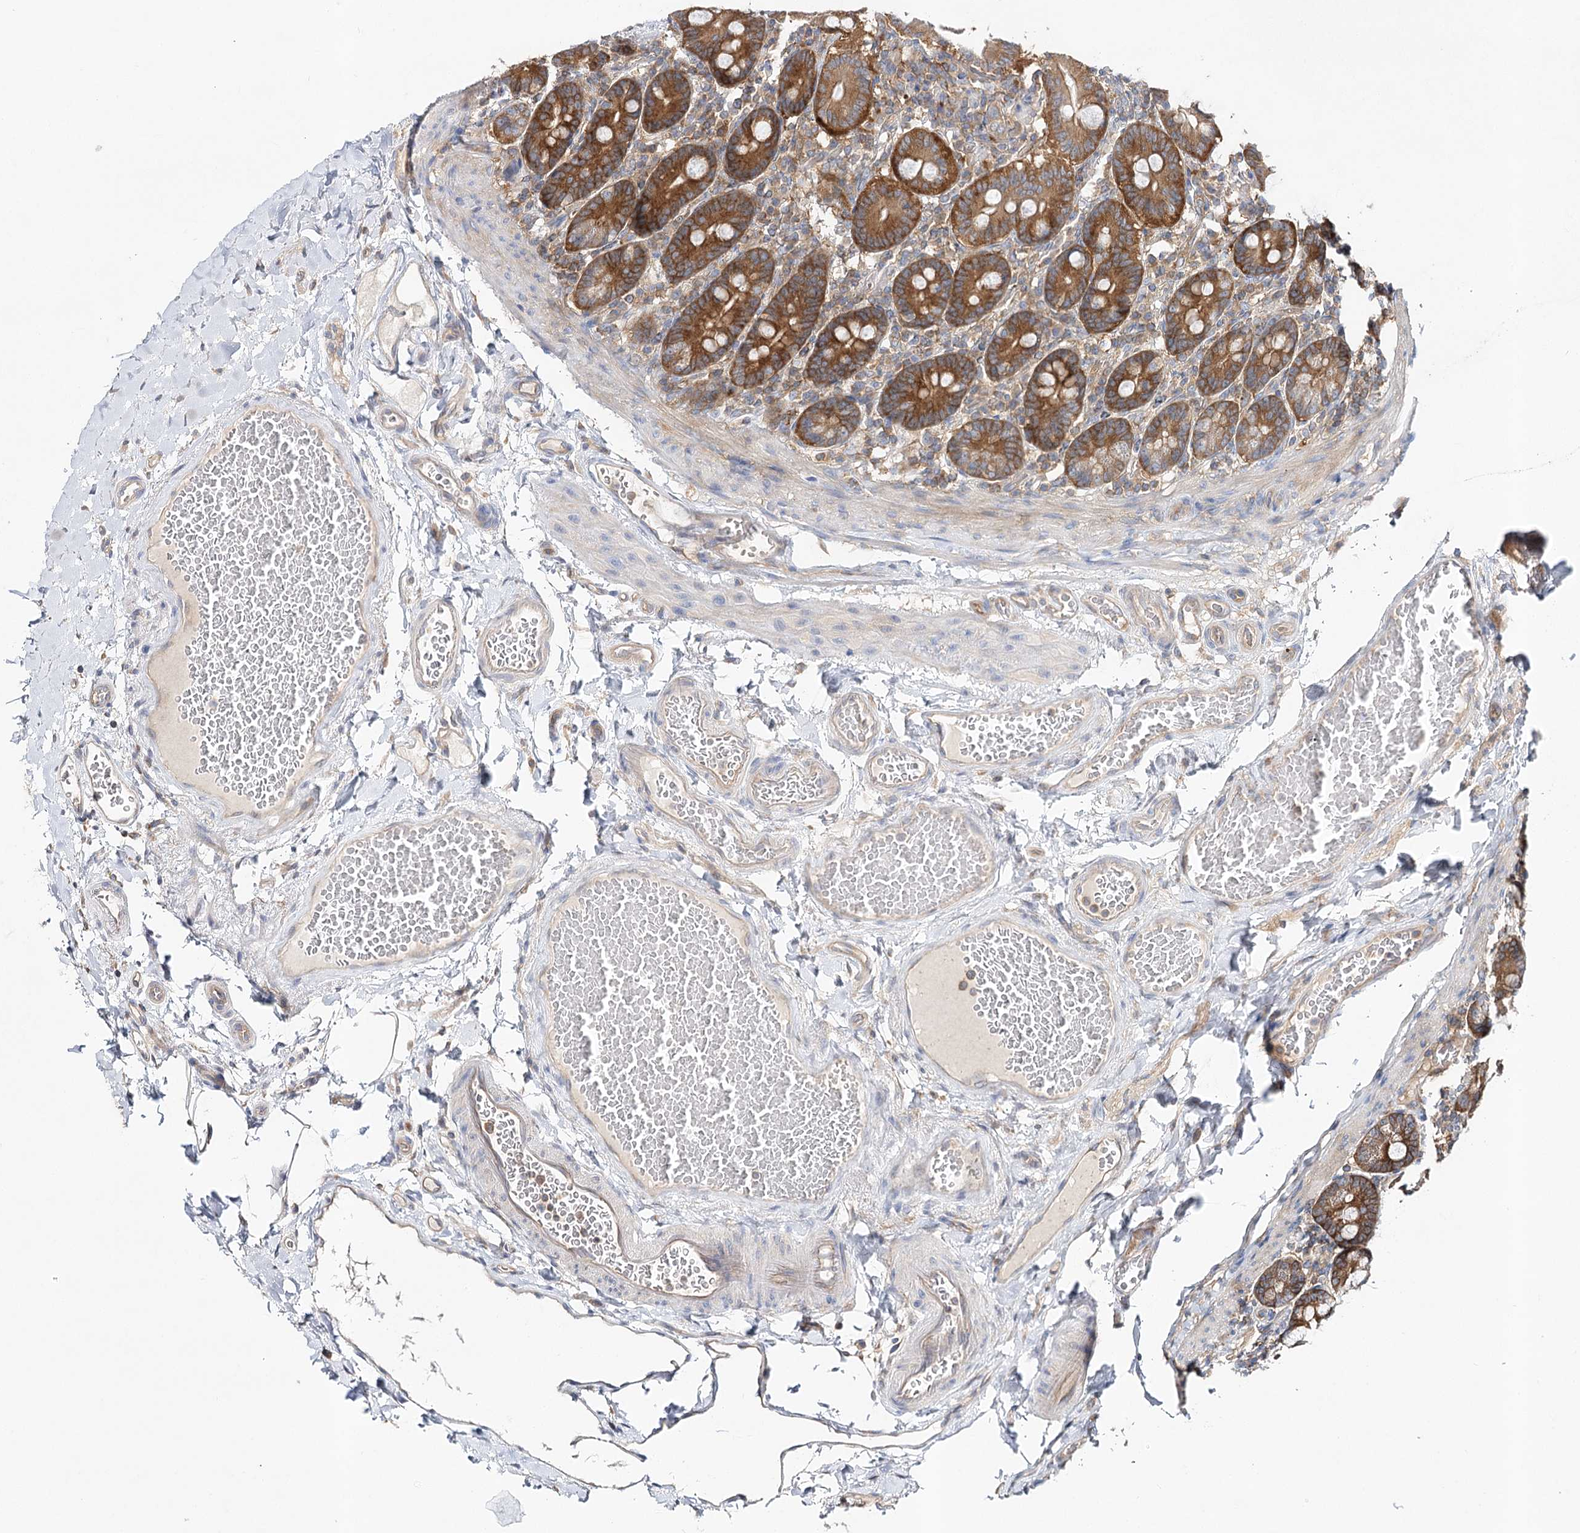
{"staining": {"intensity": "moderate", "quantity": ">75%", "location": "cytoplasmic/membranous"}, "tissue": "duodenum", "cell_type": "Glandular cells", "image_type": "normal", "snomed": [{"axis": "morphology", "description": "Normal tissue, NOS"}, {"axis": "topography", "description": "Duodenum"}], "caption": "Approximately >75% of glandular cells in benign human duodenum reveal moderate cytoplasmic/membranous protein staining as visualized by brown immunohistochemical staining.", "gene": "ABRAXAS2", "patient": {"sex": "male", "age": 54}}